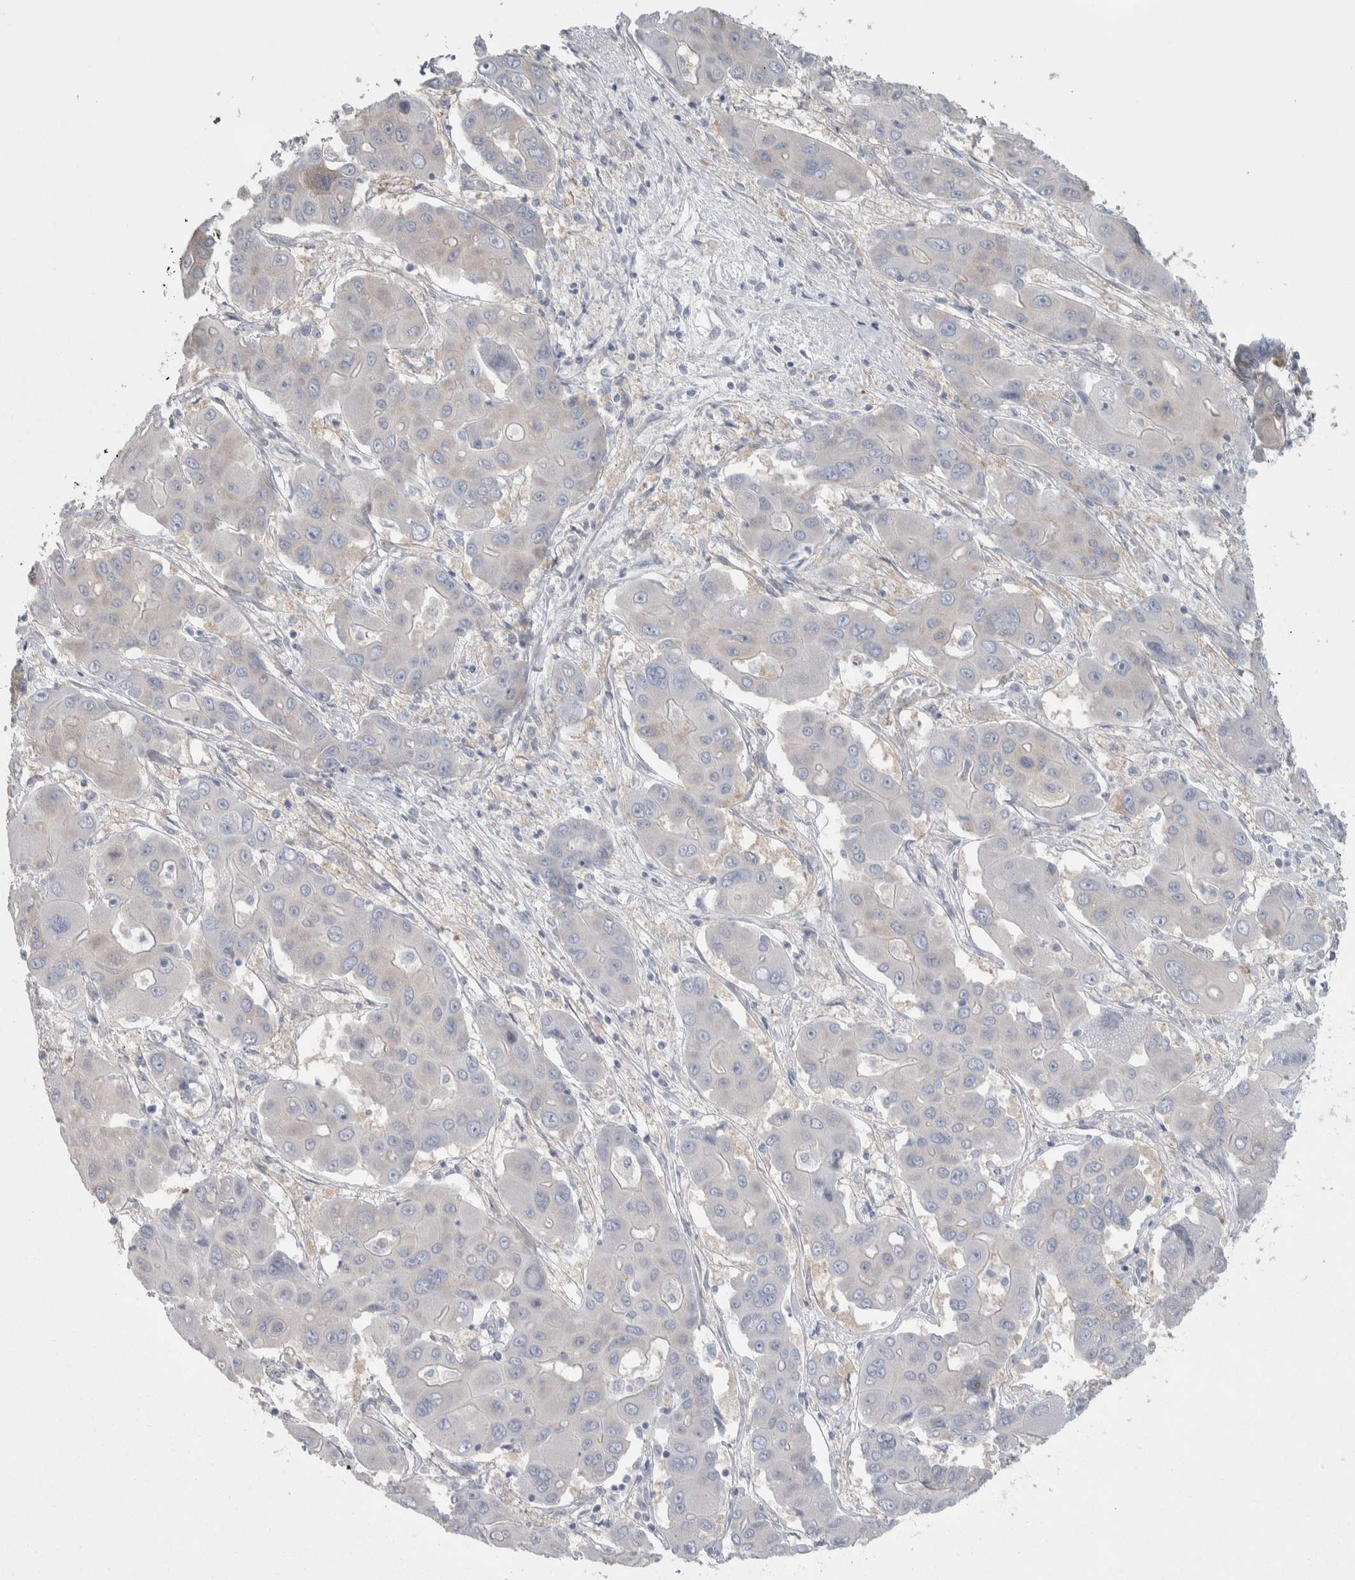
{"staining": {"intensity": "negative", "quantity": "none", "location": "none"}, "tissue": "liver cancer", "cell_type": "Tumor cells", "image_type": "cancer", "snomed": [{"axis": "morphology", "description": "Cholangiocarcinoma"}, {"axis": "topography", "description": "Liver"}], "caption": "IHC histopathology image of neoplastic tissue: human cholangiocarcinoma (liver) stained with DAB shows no significant protein expression in tumor cells. (Stains: DAB immunohistochemistry with hematoxylin counter stain, Microscopy: brightfield microscopy at high magnification).", "gene": "GPHN", "patient": {"sex": "male", "age": 67}}